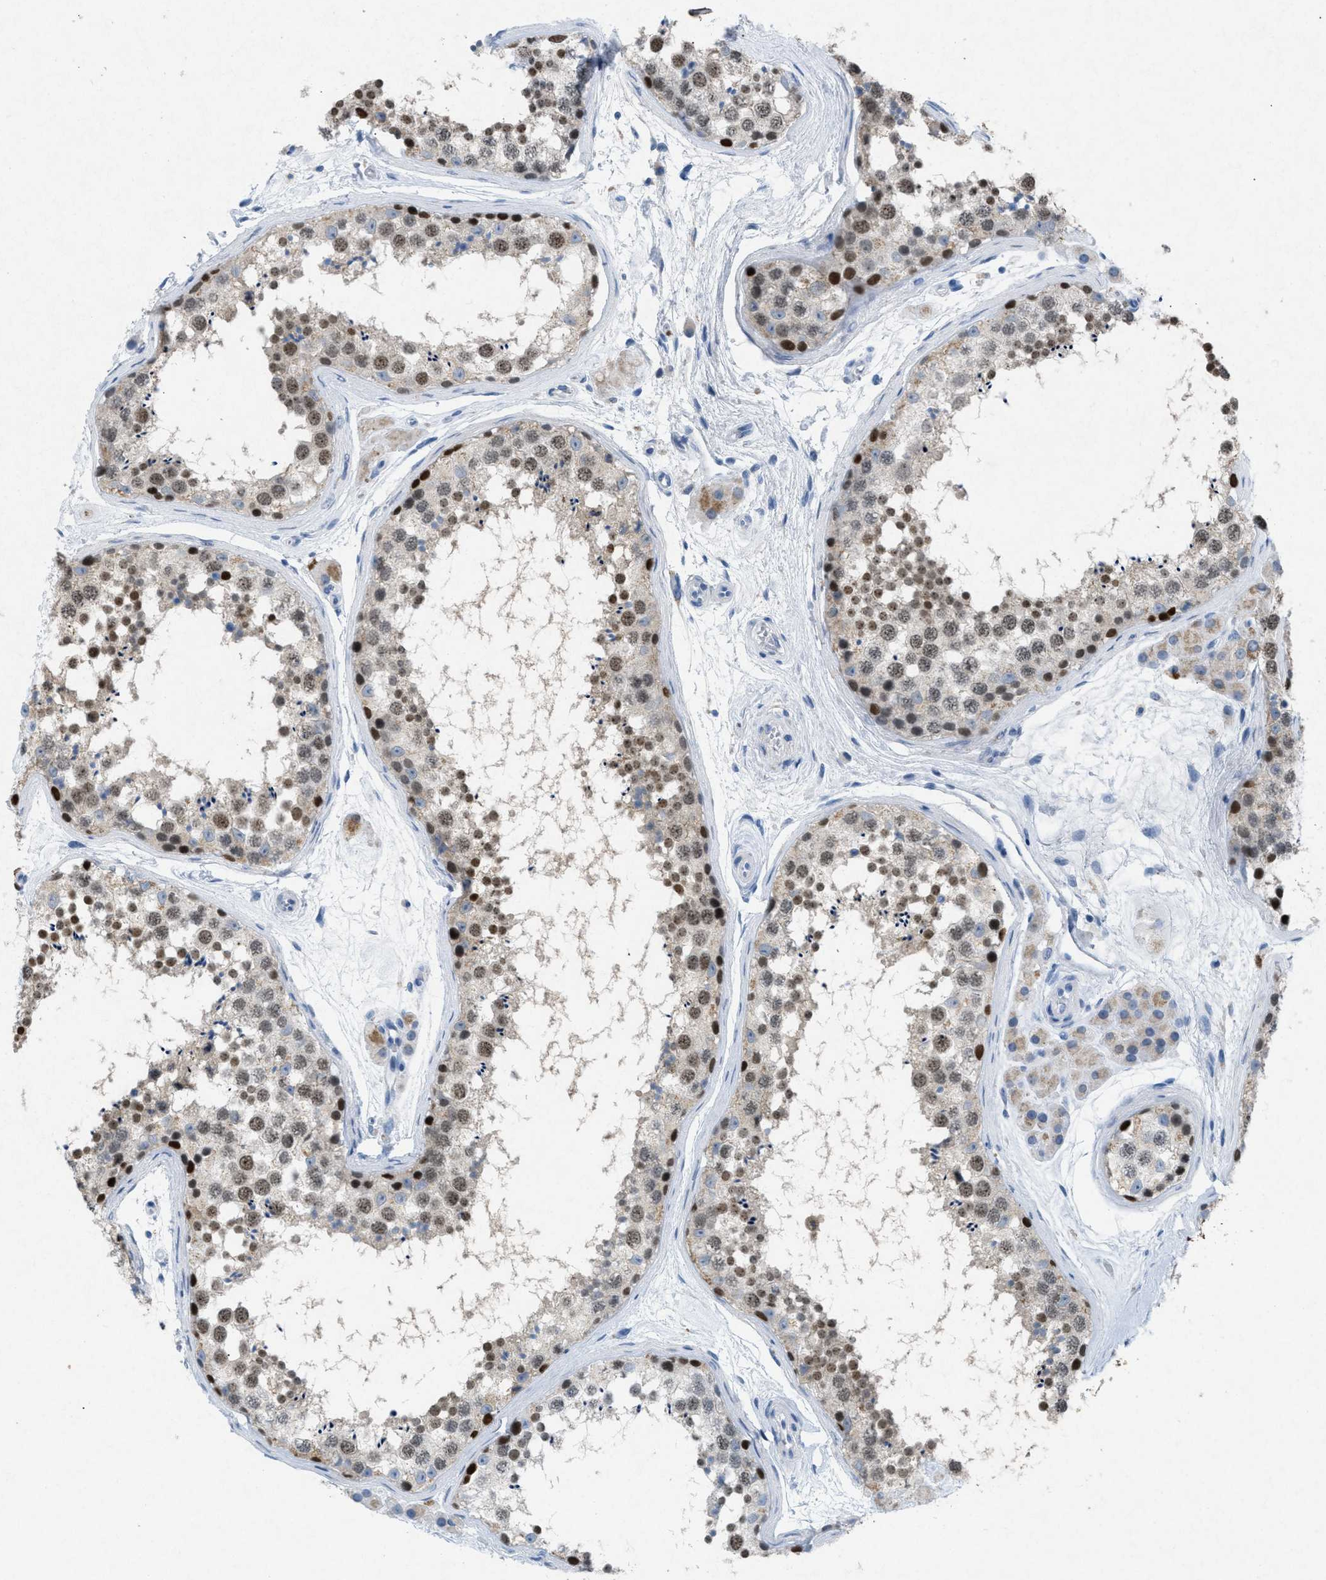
{"staining": {"intensity": "moderate", "quantity": "25%-75%", "location": "nuclear"}, "tissue": "testis", "cell_type": "Cells in seminiferous ducts", "image_type": "normal", "snomed": [{"axis": "morphology", "description": "Normal tissue, NOS"}, {"axis": "topography", "description": "Testis"}], "caption": "Brown immunohistochemical staining in unremarkable testis displays moderate nuclear staining in about 25%-75% of cells in seminiferous ducts. (Brightfield microscopy of DAB IHC at high magnification).", "gene": "TASOR", "patient": {"sex": "male", "age": 56}}